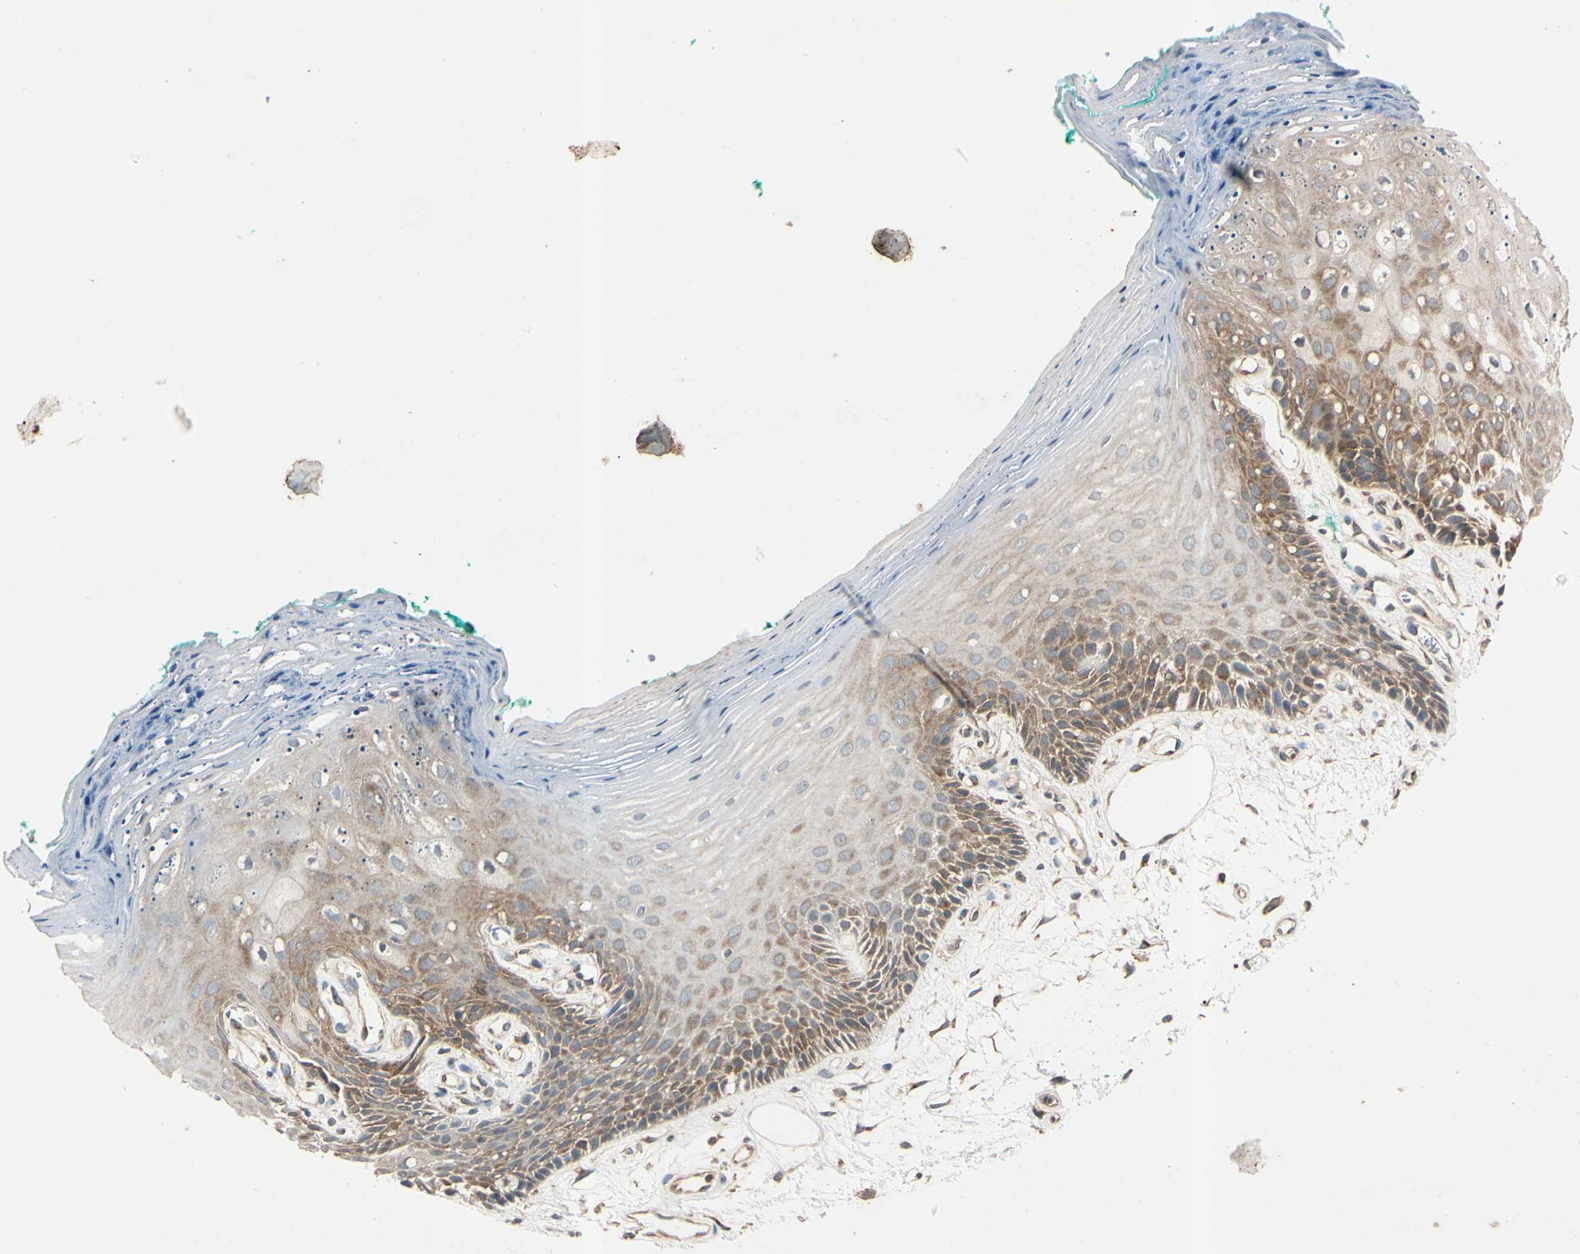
{"staining": {"intensity": "weak", "quantity": "25%-75%", "location": "cytoplasmic/membranous"}, "tissue": "oral mucosa", "cell_type": "Squamous epithelial cells", "image_type": "normal", "snomed": [{"axis": "morphology", "description": "Normal tissue, NOS"}, {"axis": "topography", "description": "Skeletal muscle"}, {"axis": "topography", "description": "Oral tissue"}, {"axis": "topography", "description": "Peripheral nerve tissue"}], "caption": "Immunohistochemistry image of benign oral mucosa stained for a protein (brown), which displays low levels of weak cytoplasmic/membranous positivity in about 25%-75% of squamous epithelial cells.", "gene": "EPN1", "patient": {"sex": "female", "age": 84}}